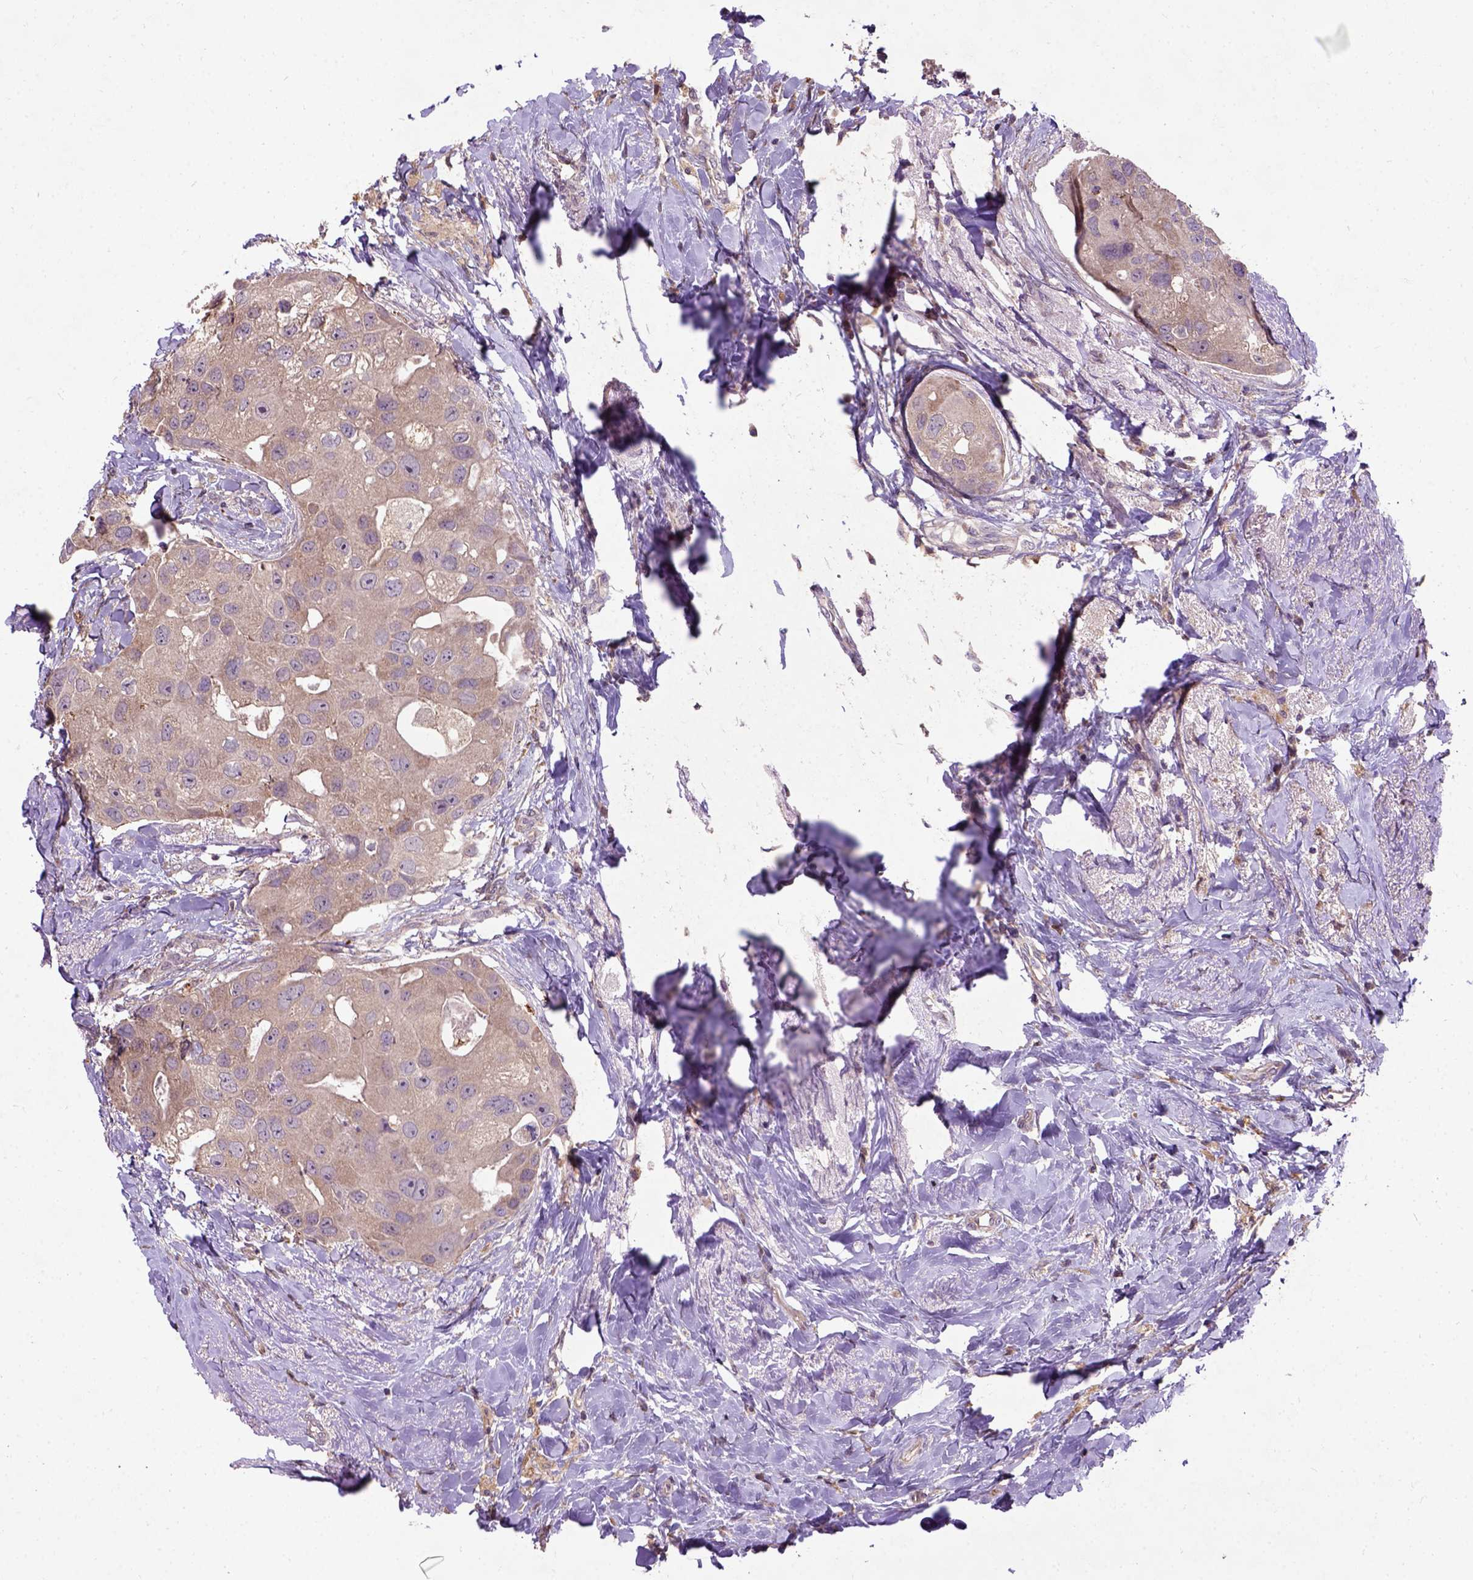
{"staining": {"intensity": "moderate", "quantity": "<25%", "location": "cytoplasmic/membranous"}, "tissue": "breast cancer", "cell_type": "Tumor cells", "image_type": "cancer", "snomed": [{"axis": "morphology", "description": "Duct carcinoma"}, {"axis": "topography", "description": "Breast"}], "caption": "Immunohistochemical staining of human breast intraductal carcinoma shows moderate cytoplasmic/membranous protein expression in about <25% of tumor cells.", "gene": "KBTBD8", "patient": {"sex": "female", "age": 43}}